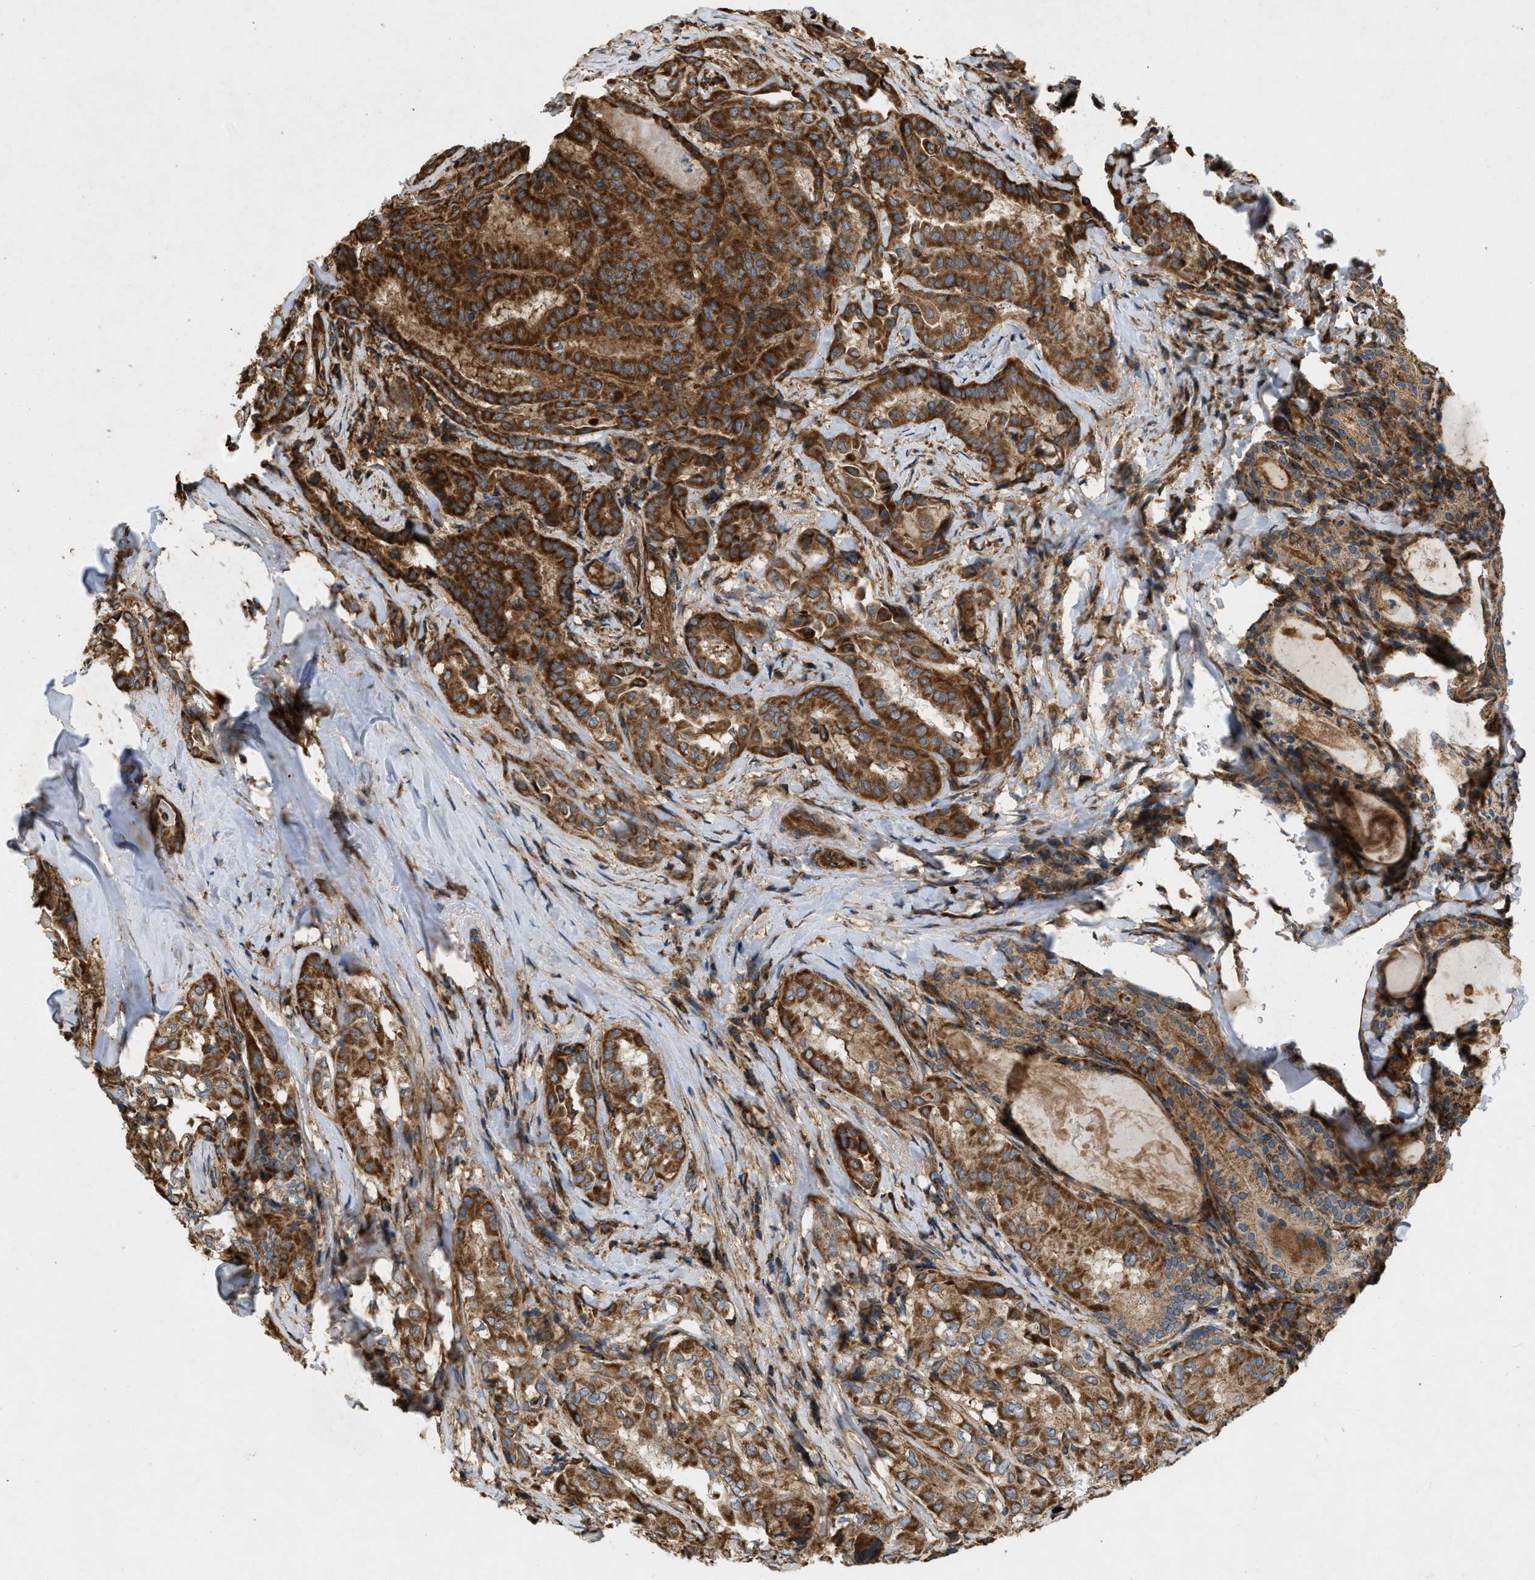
{"staining": {"intensity": "strong", "quantity": ">75%", "location": "cytoplasmic/membranous"}, "tissue": "thyroid cancer", "cell_type": "Tumor cells", "image_type": "cancer", "snomed": [{"axis": "morphology", "description": "Papillary adenocarcinoma, NOS"}, {"axis": "topography", "description": "Thyroid gland"}], "caption": "Immunohistochemistry (IHC) image of neoplastic tissue: thyroid cancer stained using immunohistochemistry (IHC) demonstrates high levels of strong protein expression localized specifically in the cytoplasmic/membranous of tumor cells, appearing as a cytoplasmic/membranous brown color.", "gene": "GNB4", "patient": {"sex": "female", "age": 42}}